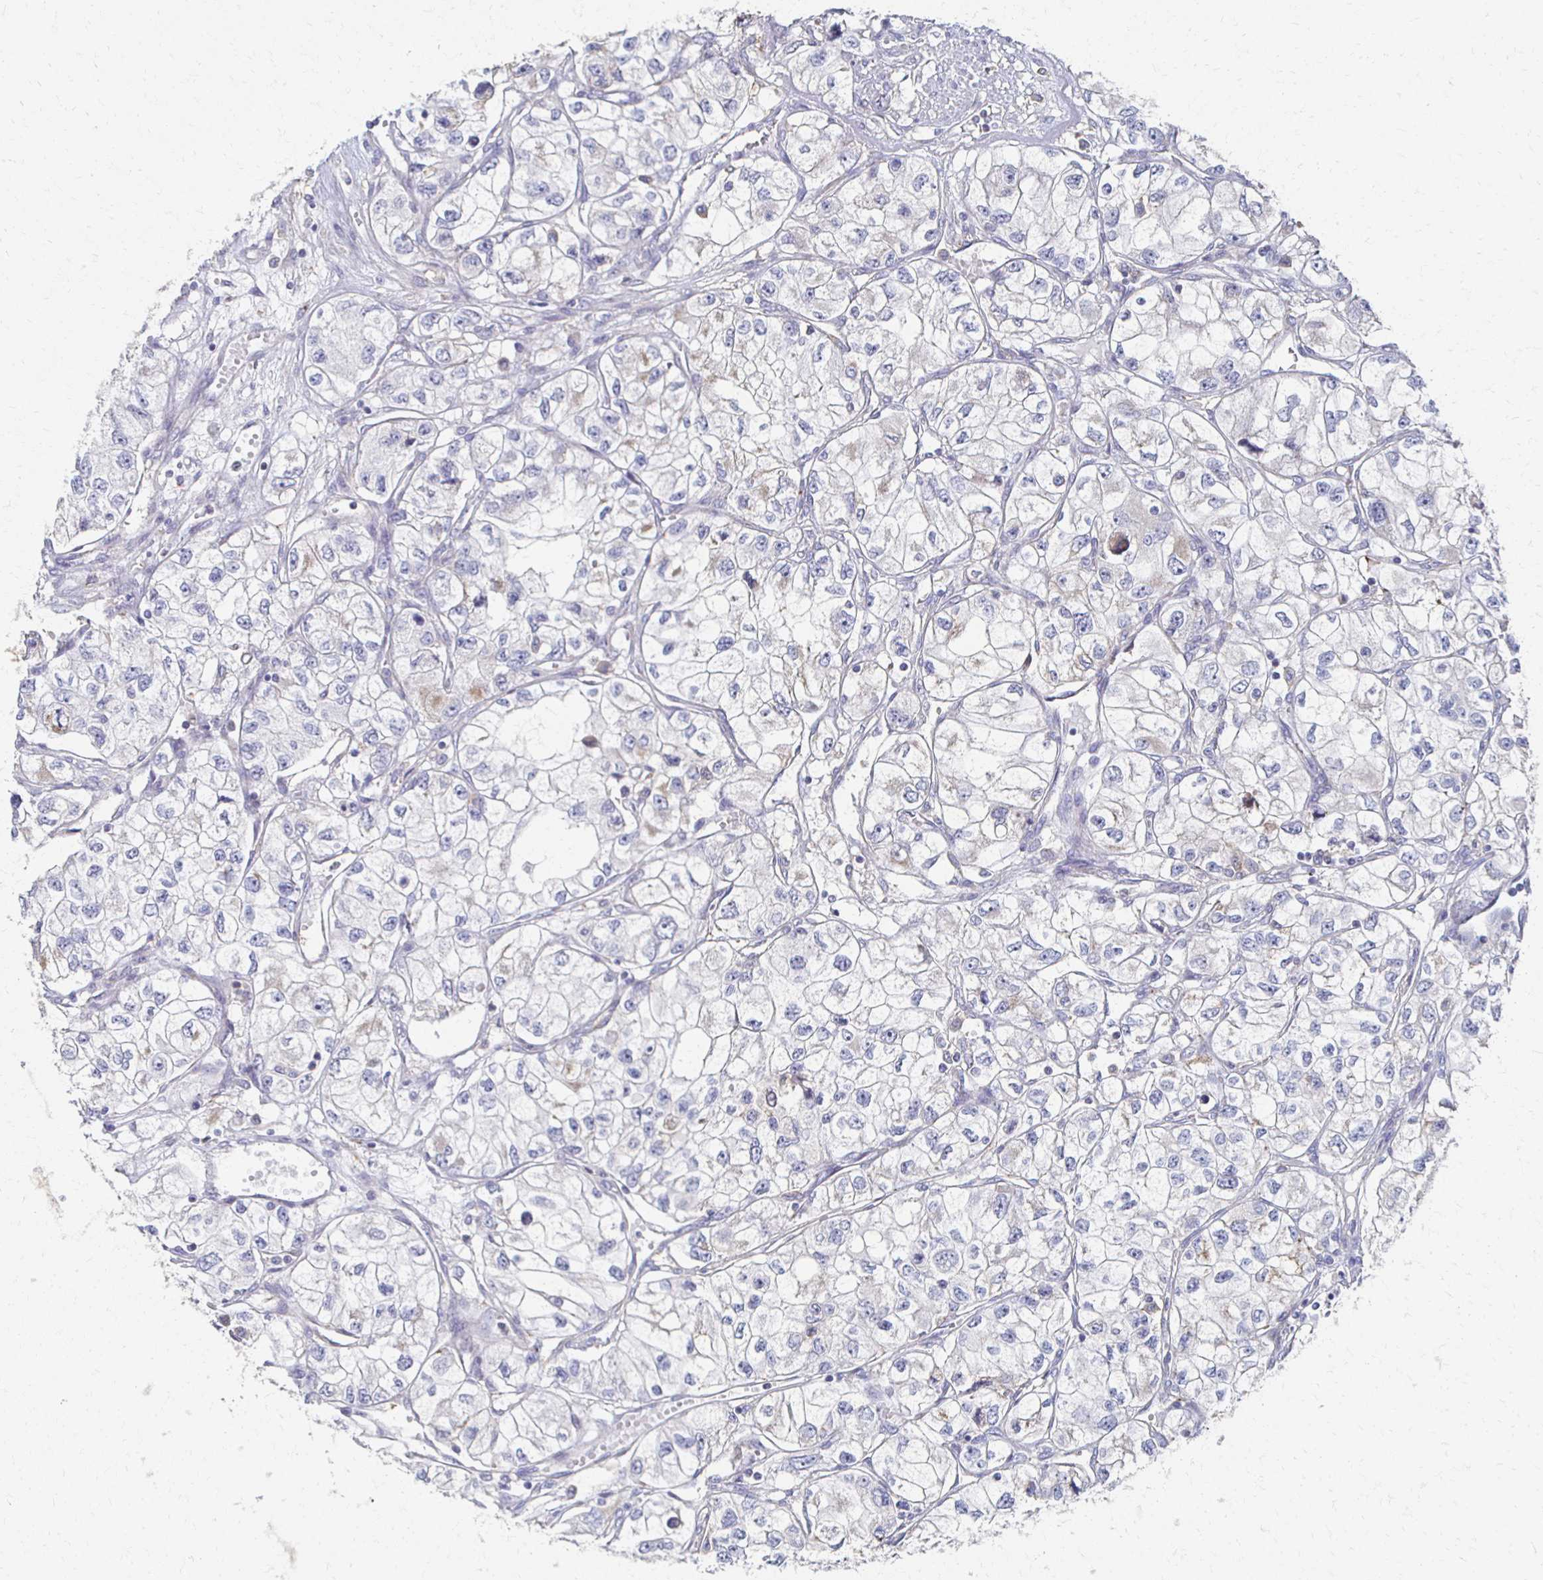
{"staining": {"intensity": "negative", "quantity": "none", "location": "none"}, "tissue": "renal cancer", "cell_type": "Tumor cells", "image_type": "cancer", "snomed": [{"axis": "morphology", "description": "Adenocarcinoma, NOS"}, {"axis": "topography", "description": "Kidney"}], "caption": "Immunohistochemistry (IHC) of renal cancer reveals no expression in tumor cells.", "gene": "CX3CR1", "patient": {"sex": "female", "age": 59}}